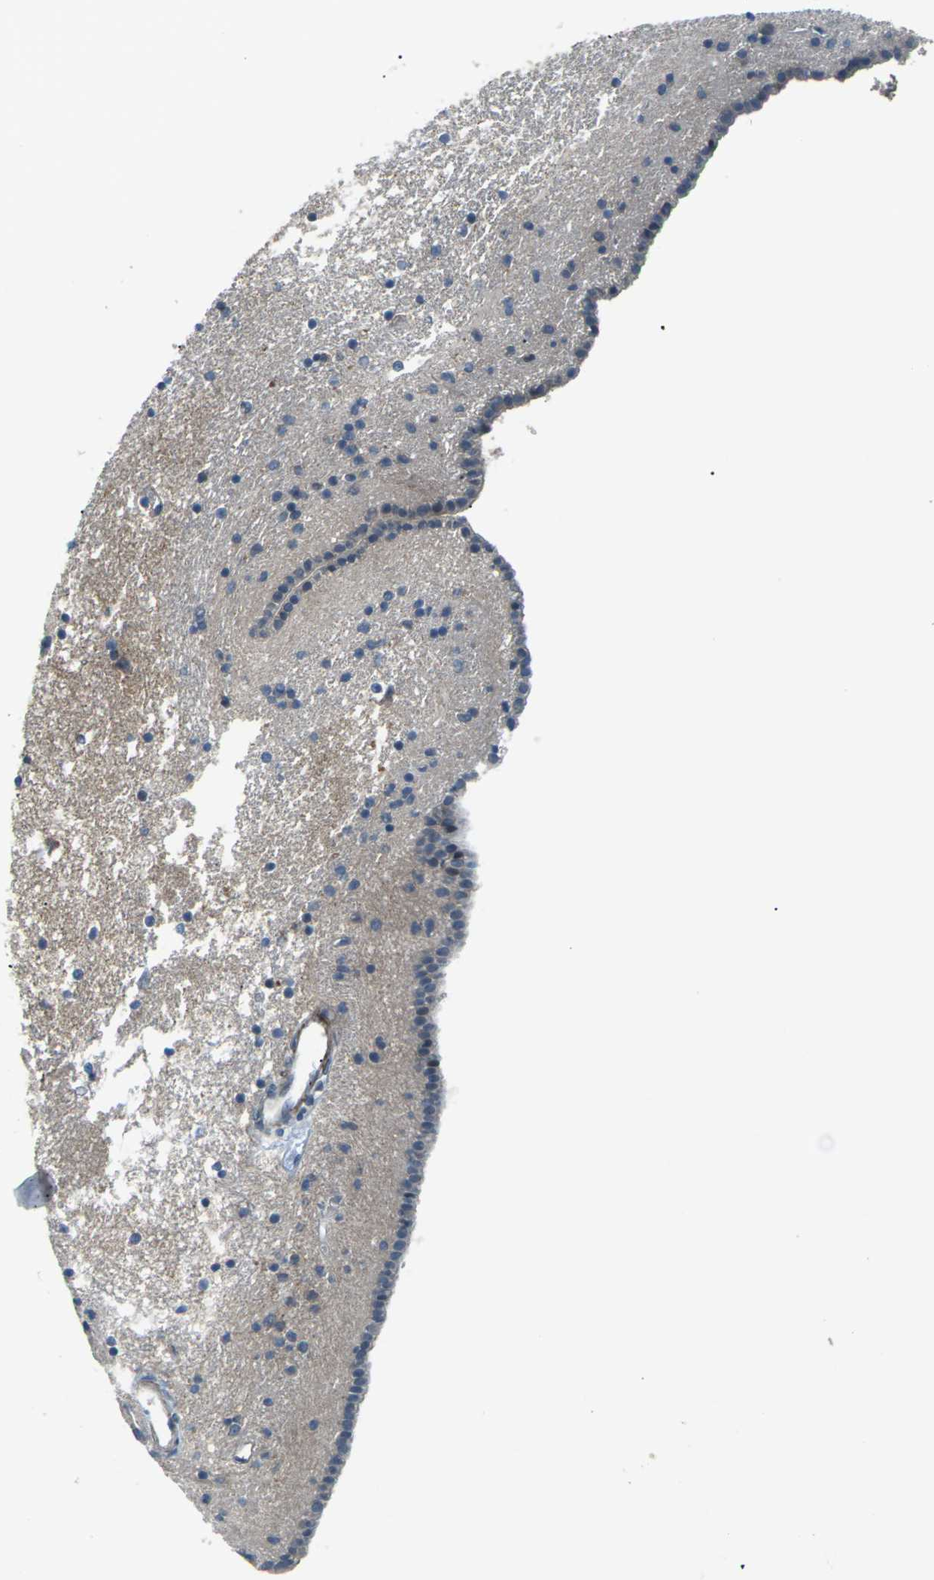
{"staining": {"intensity": "weak", "quantity": "<25%", "location": "cytoplasmic/membranous"}, "tissue": "caudate", "cell_type": "Glial cells", "image_type": "normal", "snomed": [{"axis": "morphology", "description": "Normal tissue, NOS"}, {"axis": "topography", "description": "Lateral ventricle wall"}], "caption": "An immunohistochemistry (IHC) micrograph of unremarkable caudate is shown. There is no staining in glial cells of caudate.", "gene": "SLC13A3", "patient": {"sex": "male", "age": 45}}